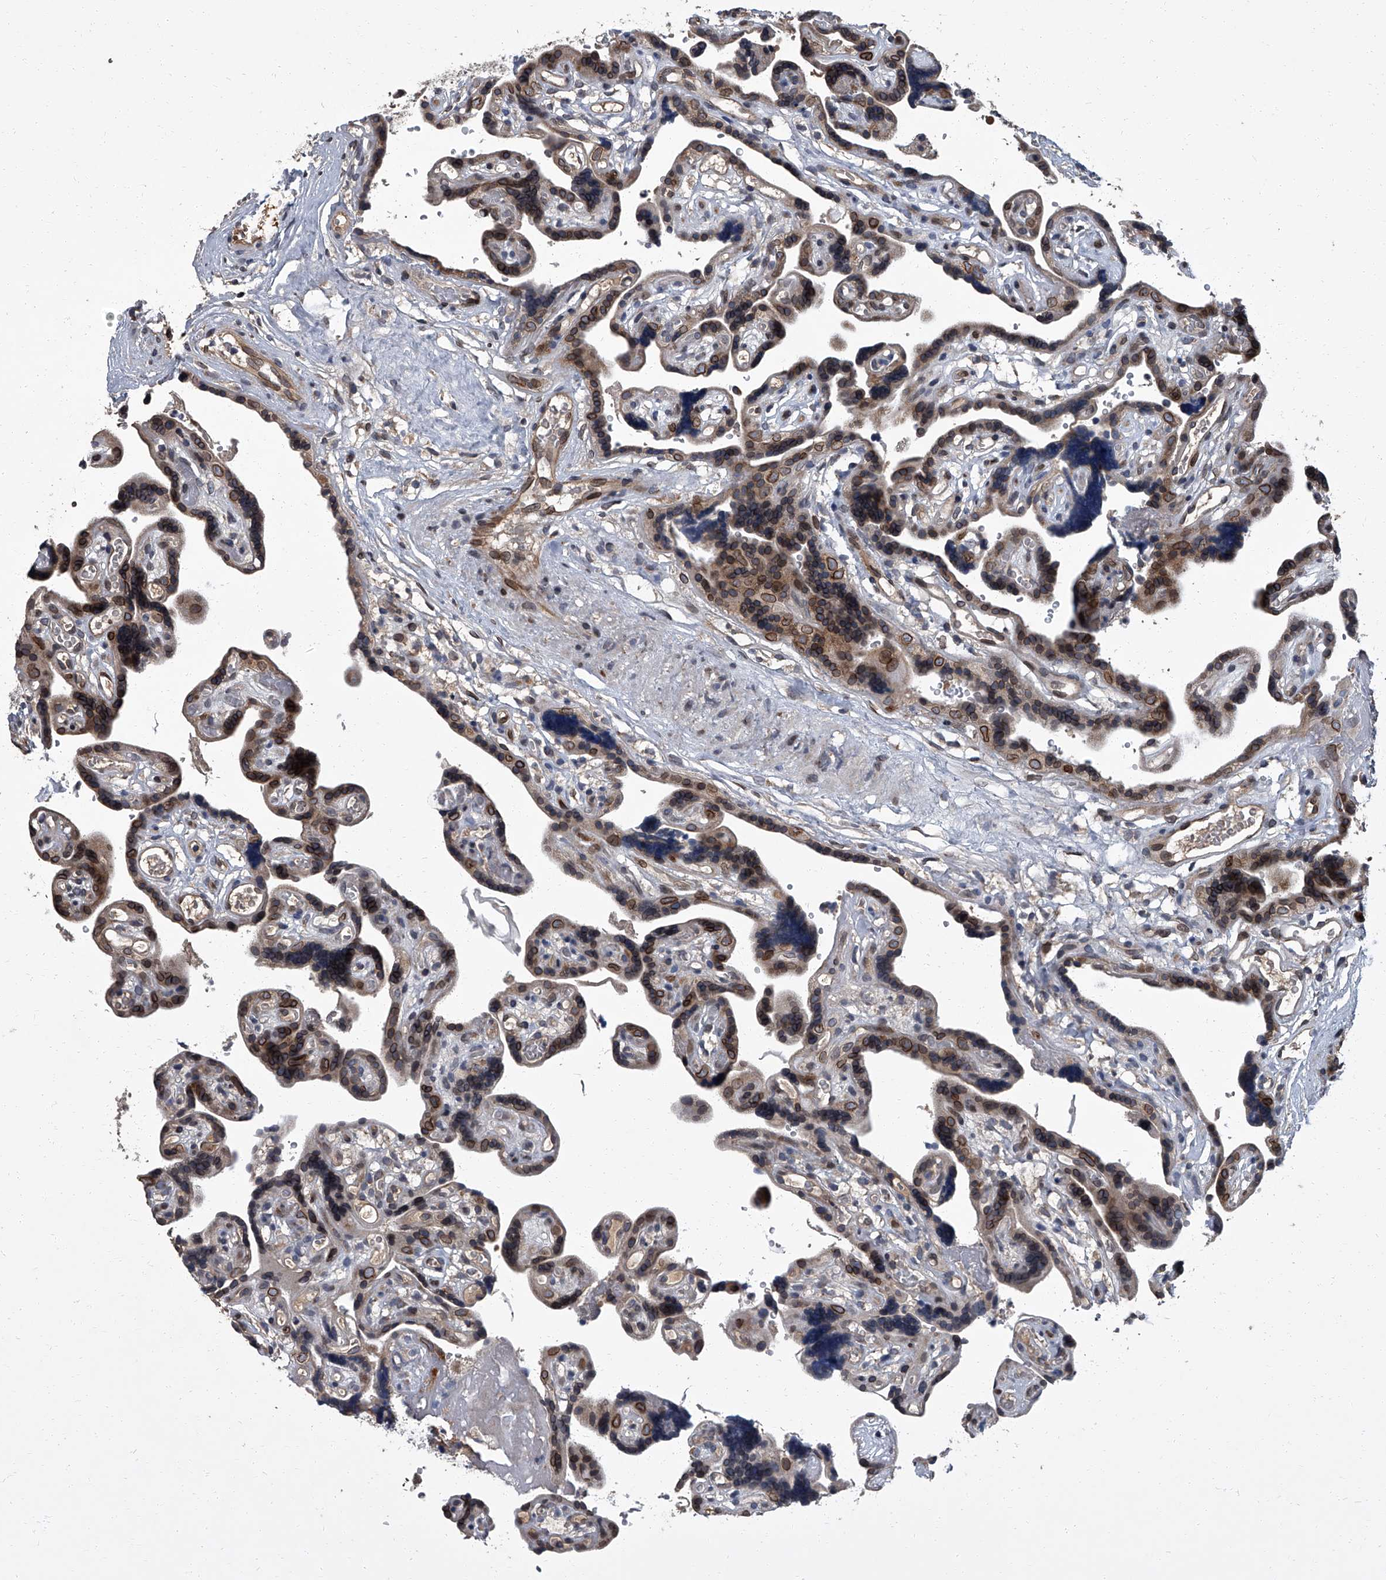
{"staining": {"intensity": "strong", "quantity": "<25%", "location": "cytoplasmic/membranous,nuclear"}, "tissue": "placenta", "cell_type": "Decidual cells", "image_type": "normal", "snomed": [{"axis": "morphology", "description": "Normal tissue, NOS"}, {"axis": "topography", "description": "Placenta"}], "caption": "Protein staining of unremarkable placenta displays strong cytoplasmic/membranous,nuclear positivity in approximately <25% of decidual cells.", "gene": "LRRC8C", "patient": {"sex": "female", "age": 30}}